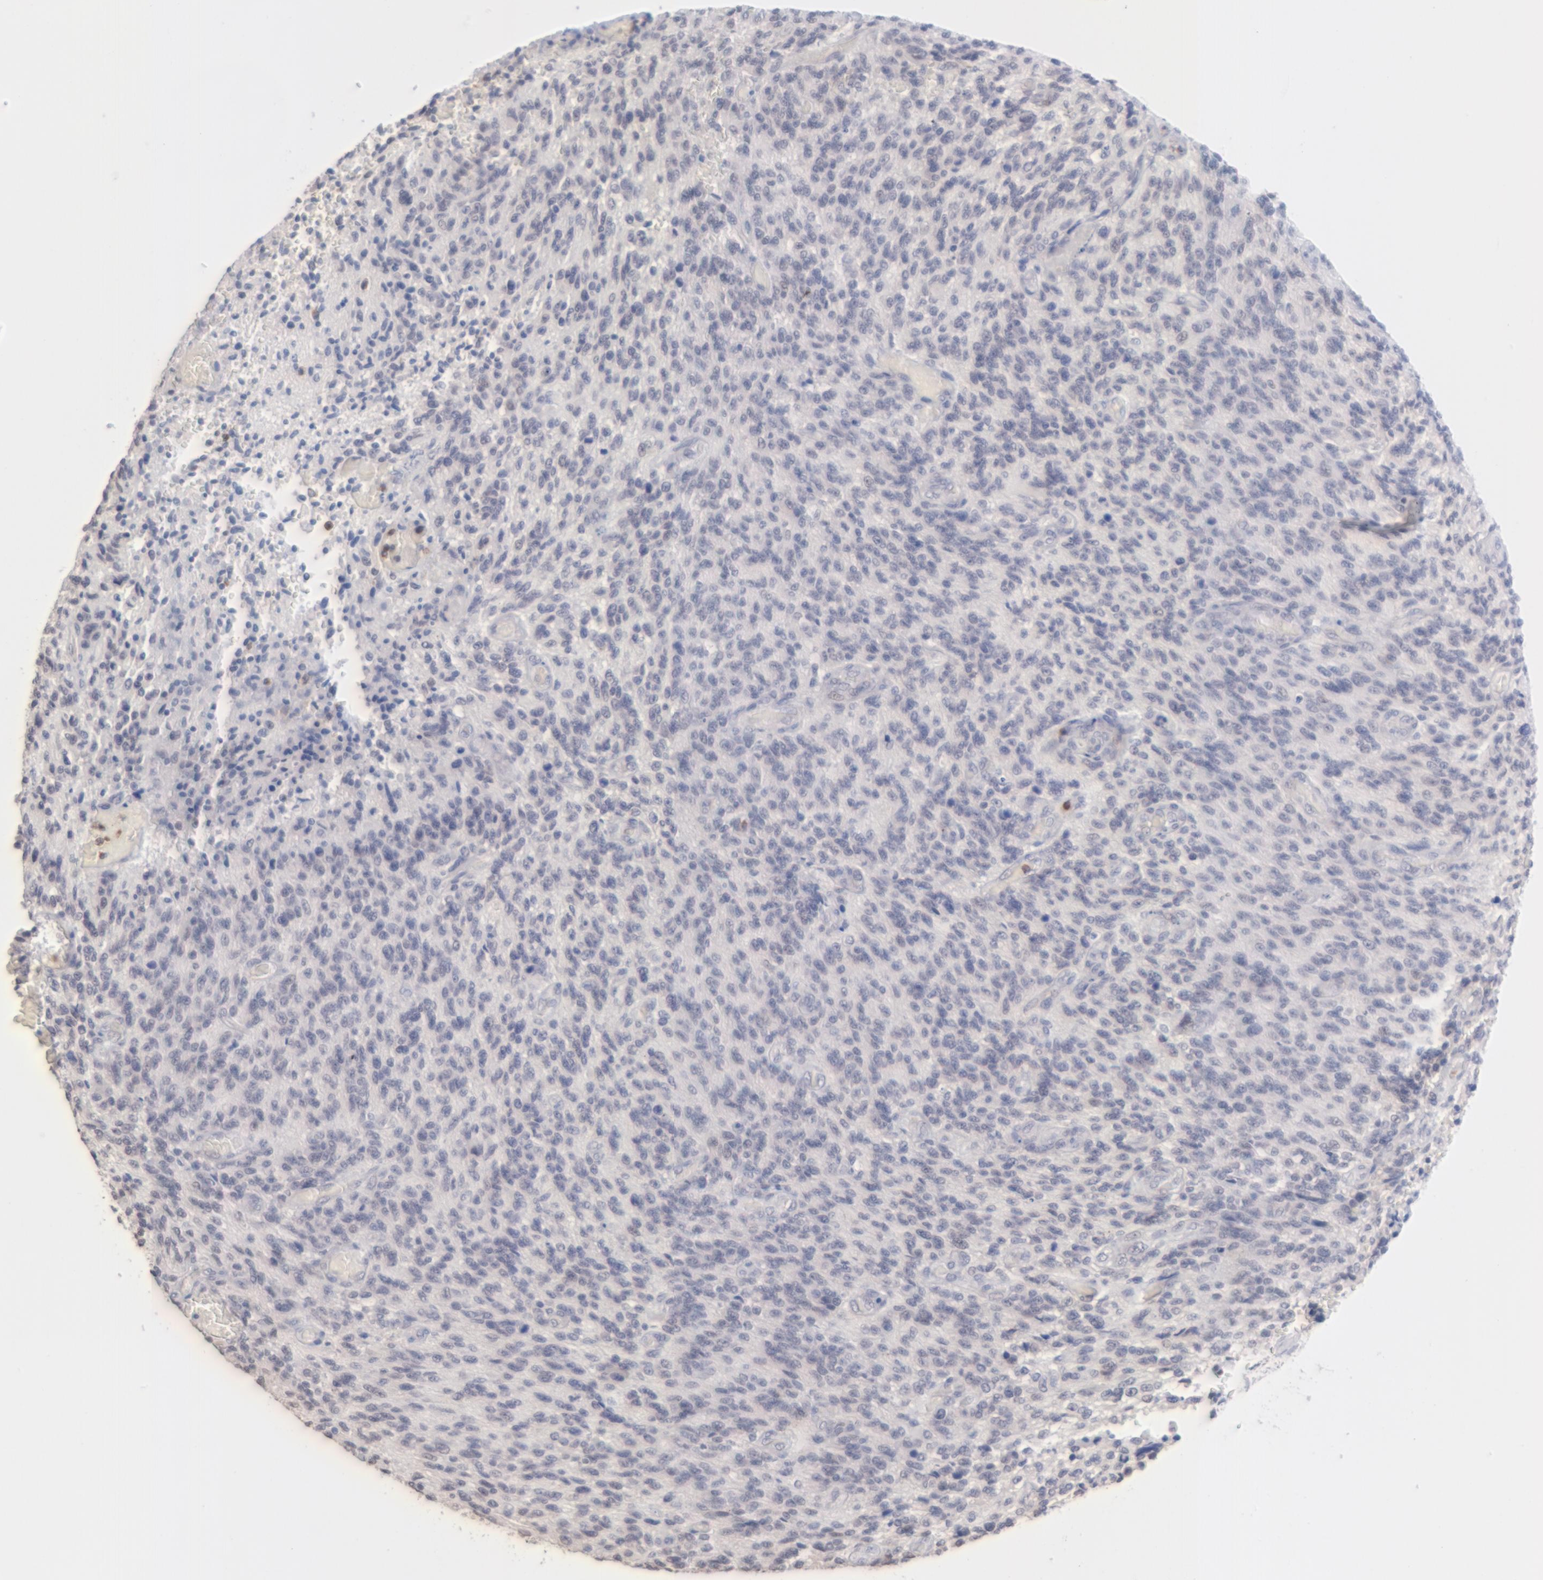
{"staining": {"intensity": "negative", "quantity": "none", "location": "none"}, "tissue": "glioma", "cell_type": "Tumor cells", "image_type": "cancer", "snomed": [{"axis": "morphology", "description": "Normal tissue, NOS"}, {"axis": "morphology", "description": "Glioma, malignant, High grade"}, {"axis": "topography", "description": "Cerebral cortex"}], "caption": "Human malignant glioma (high-grade) stained for a protein using immunohistochemistry exhibits no expression in tumor cells.", "gene": "MGAM", "patient": {"sex": "male", "age": 56}}